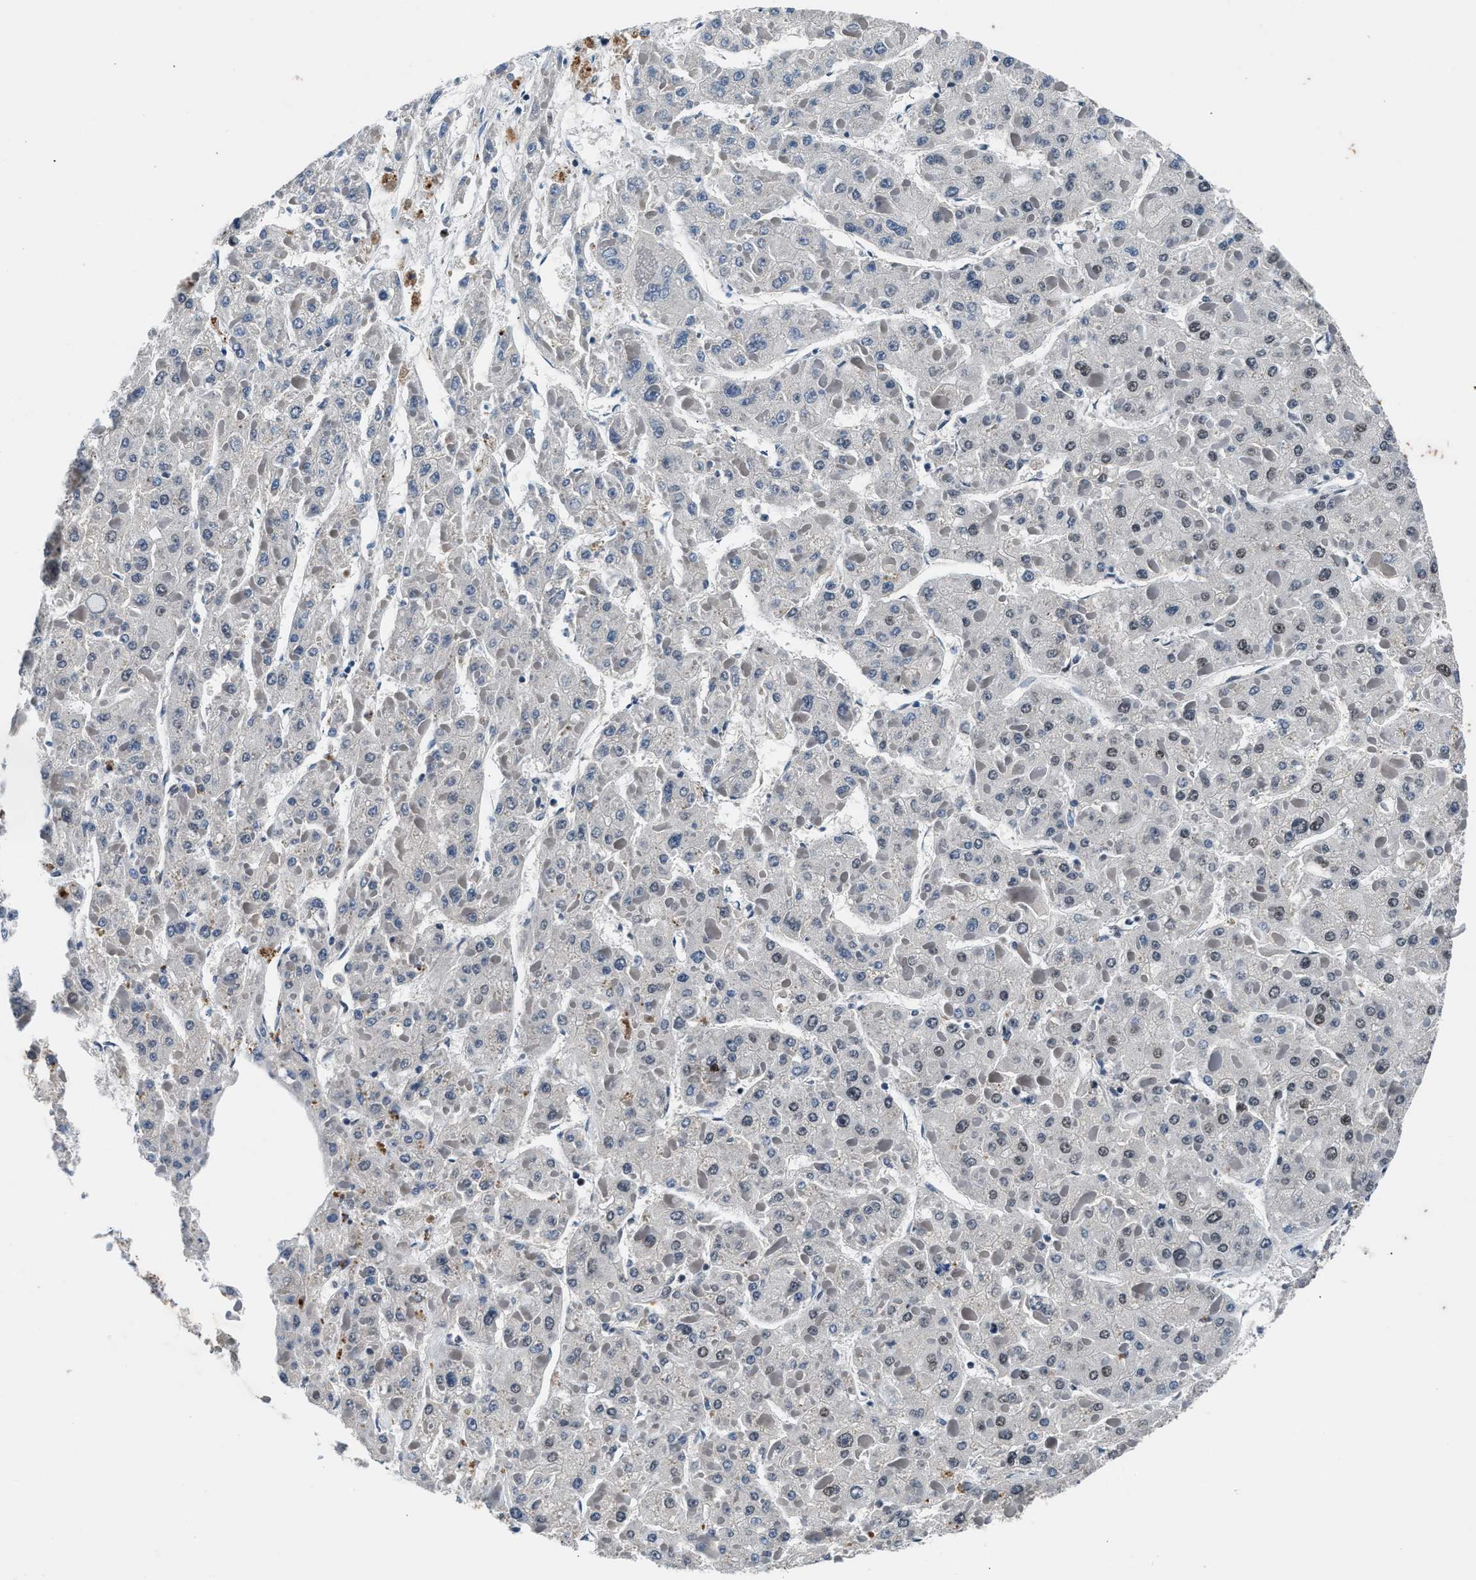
{"staining": {"intensity": "weak", "quantity": "25%-75%", "location": "nuclear"}, "tissue": "liver cancer", "cell_type": "Tumor cells", "image_type": "cancer", "snomed": [{"axis": "morphology", "description": "Carcinoma, Hepatocellular, NOS"}, {"axis": "topography", "description": "Liver"}], "caption": "Protein expression analysis of human liver cancer (hepatocellular carcinoma) reveals weak nuclear staining in about 25%-75% of tumor cells. Nuclei are stained in blue.", "gene": "PRRC2B", "patient": {"sex": "female", "age": 73}}